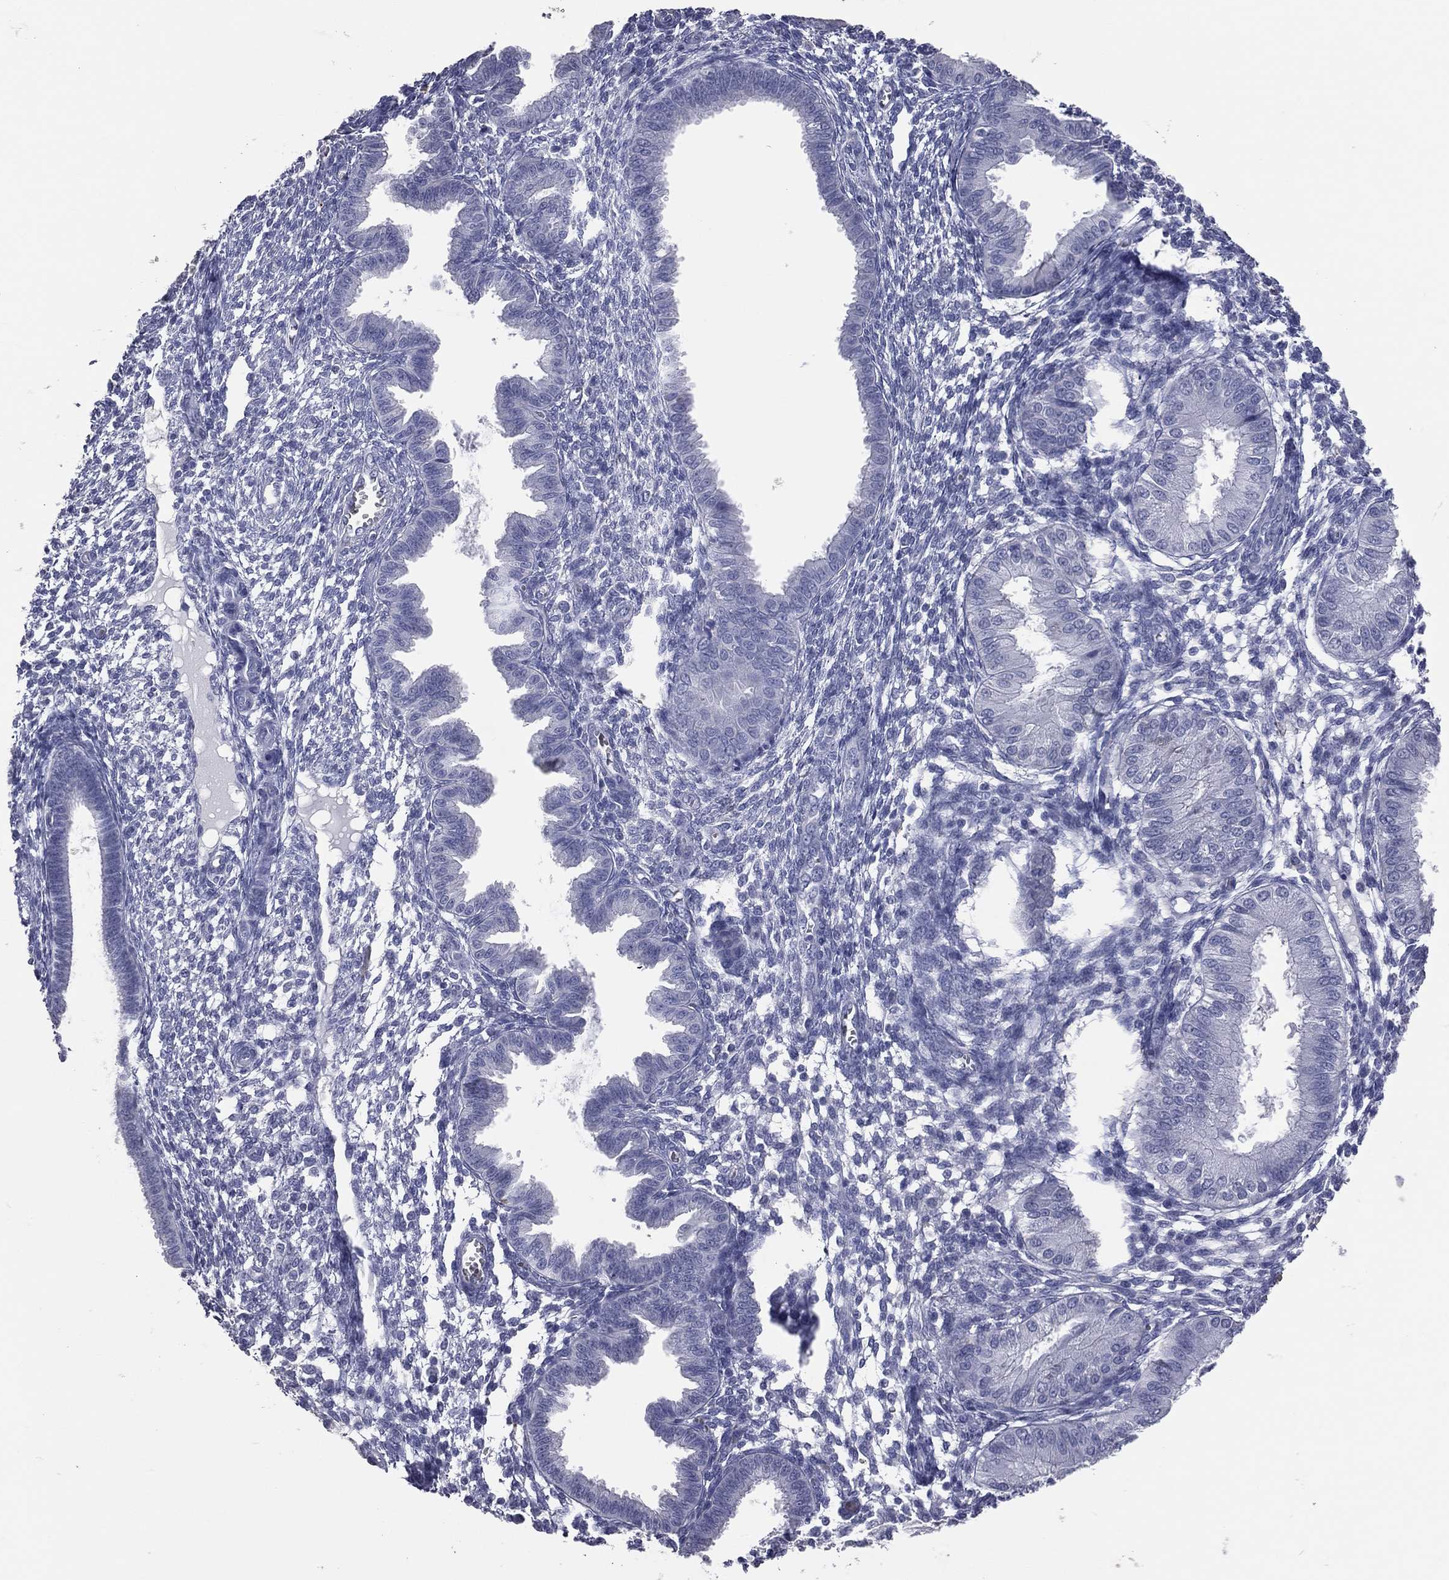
{"staining": {"intensity": "negative", "quantity": "none", "location": "none"}, "tissue": "endometrium", "cell_type": "Cells in endometrial stroma", "image_type": "normal", "snomed": [{"axis": "morphology", "description": "Normal tissue, NOS"}, {"axis": "topography", "description": "Endometrium"}], "caption": "Photomicrograph shows no protein staining in cells in endometrial stroma of normal endometrium.", "gene": "ESX1", "patient": {"sex": "female", "age": 43}}